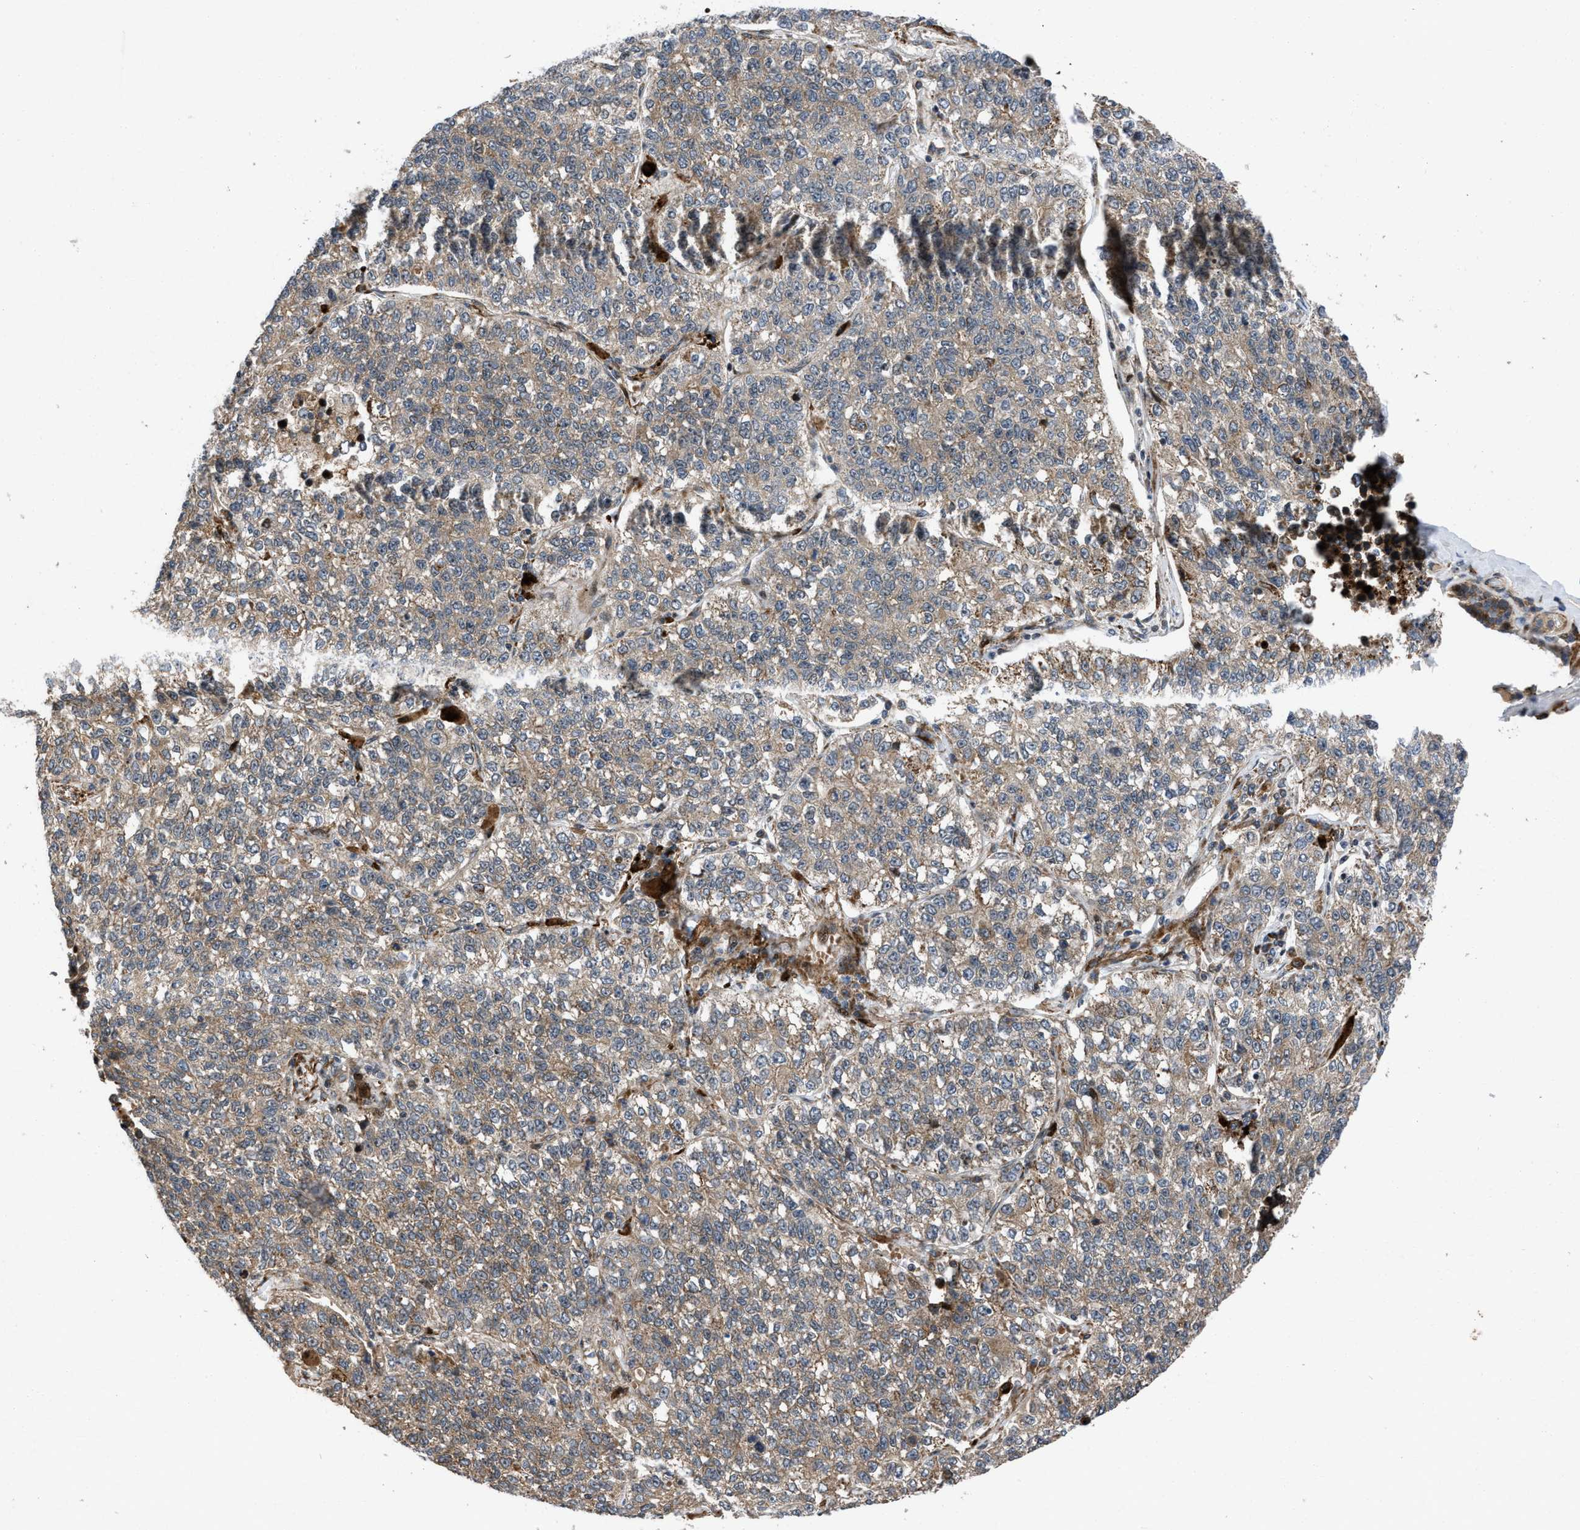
{"staining": {"intensity": "weak", "quantity": ">75%", "location": "cytoplasmic/membranous"}, "tissue": "lung cancer", "cell_type": "Tumor cells", "image_type": "cancer", "snomed": [{"axis": "morphology", "description": "Adenocarcinoma, NOS"}, {"axis": "topography", "description": "Lung"}], "caption": "Immunohistochemistry photomicrograph of human lung cancer stained for a protein (brown), which shows low levels of weak cytoplasmic/membranous positivity in approximately >75% of tumor cells.", "gene": "AP3M2", "patient": {"sex": "male", "age": 49}}